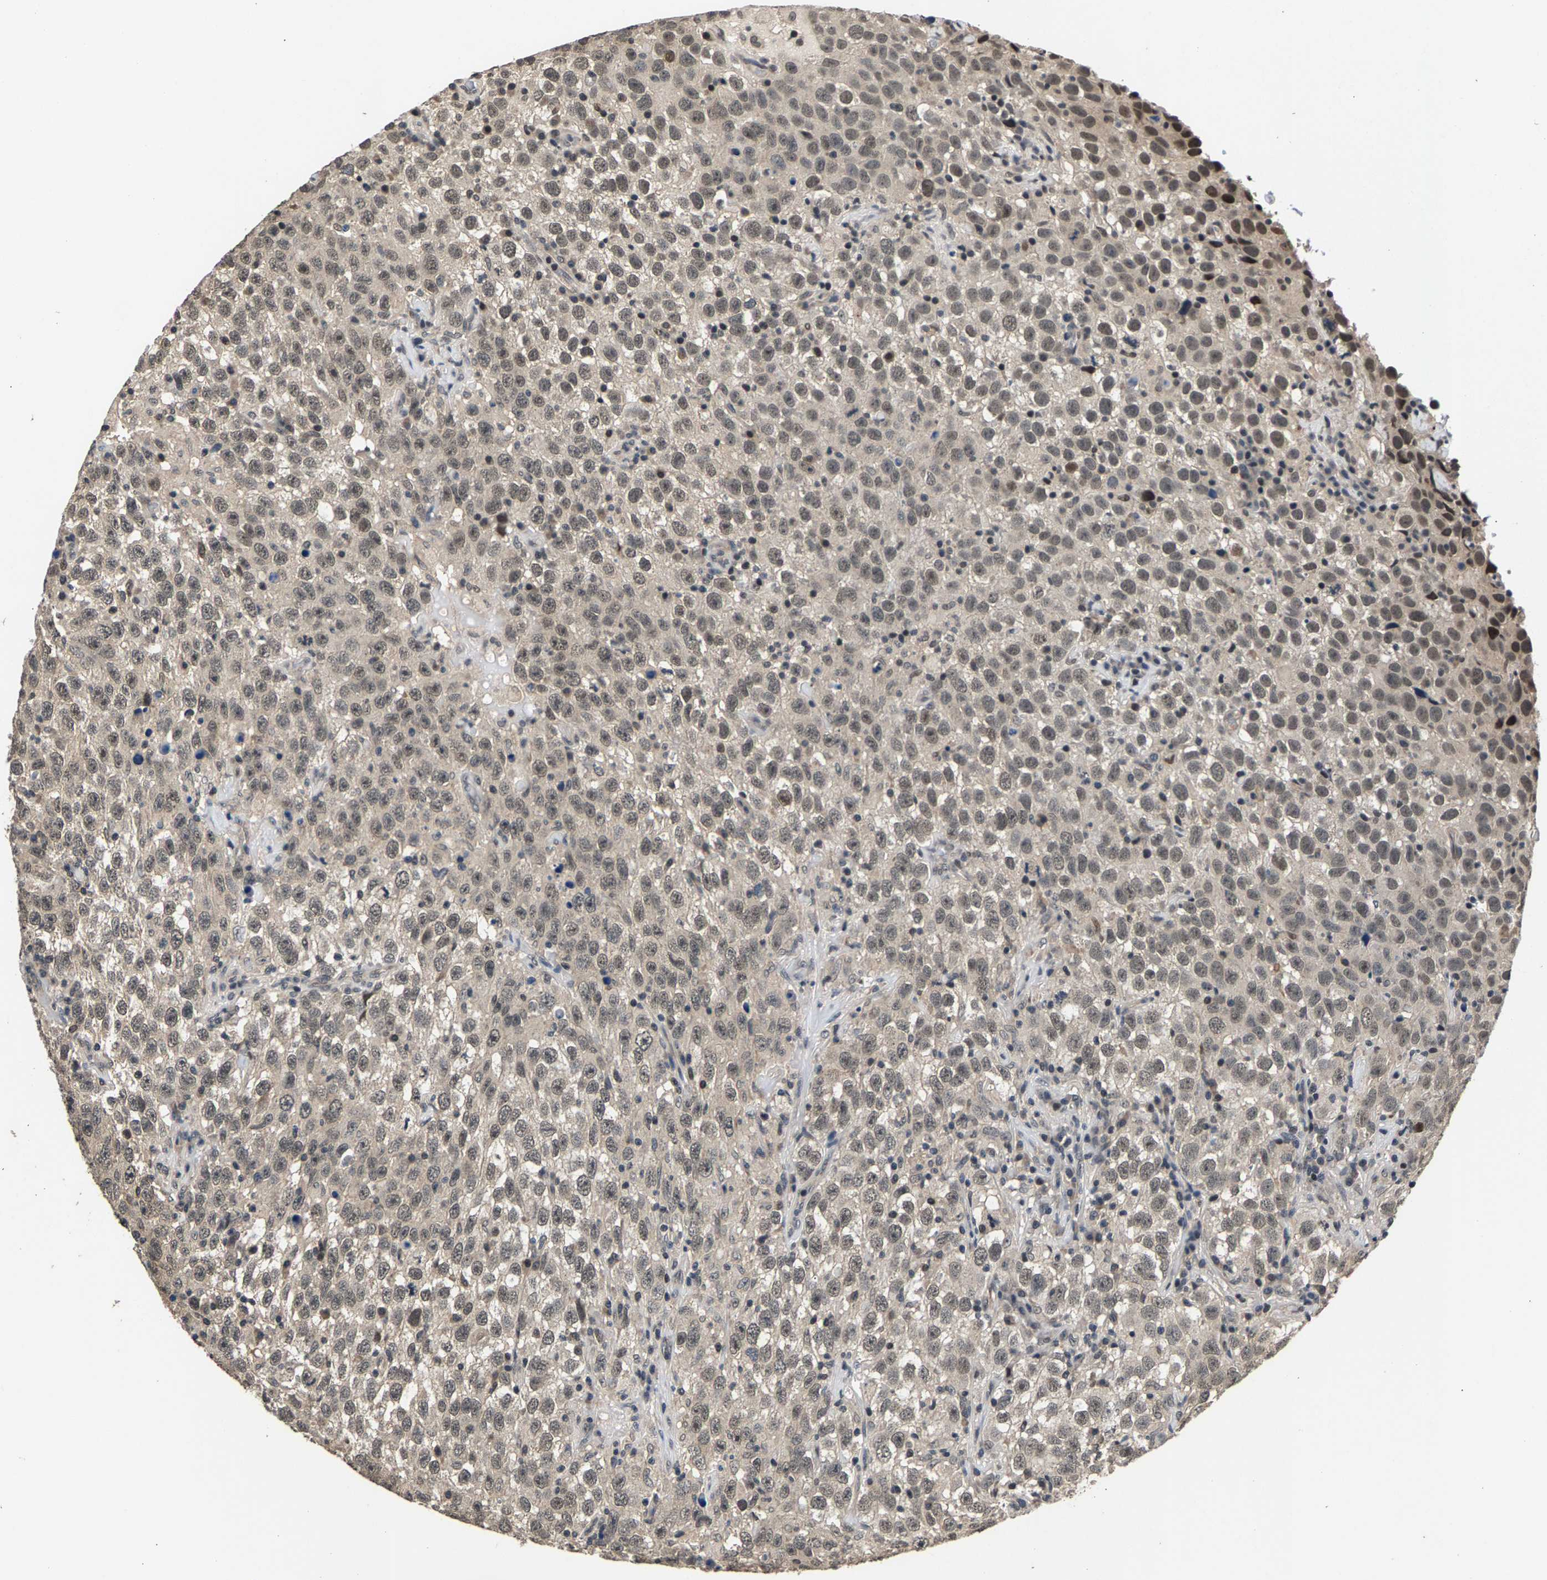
{"staining": {"intensity": "weak", "quantity": "25%-75%", "location": "cytoplasmic/membranous,nuclear"}, "tissue": "testis cancer", "cell_type": "Tumor cells", "image_type": "cancer", "snomed": [{"axis": "morphology", "description": "Seminoma, NOS"}, {"axis": "topography", "description": "Testis"}], "caption": "Human testis cancer (seminoma) stained with a protein marker displays weak staining in tumor cells.", "gene": "RBM33", "patient": {"sex": "male", "age": 41}}